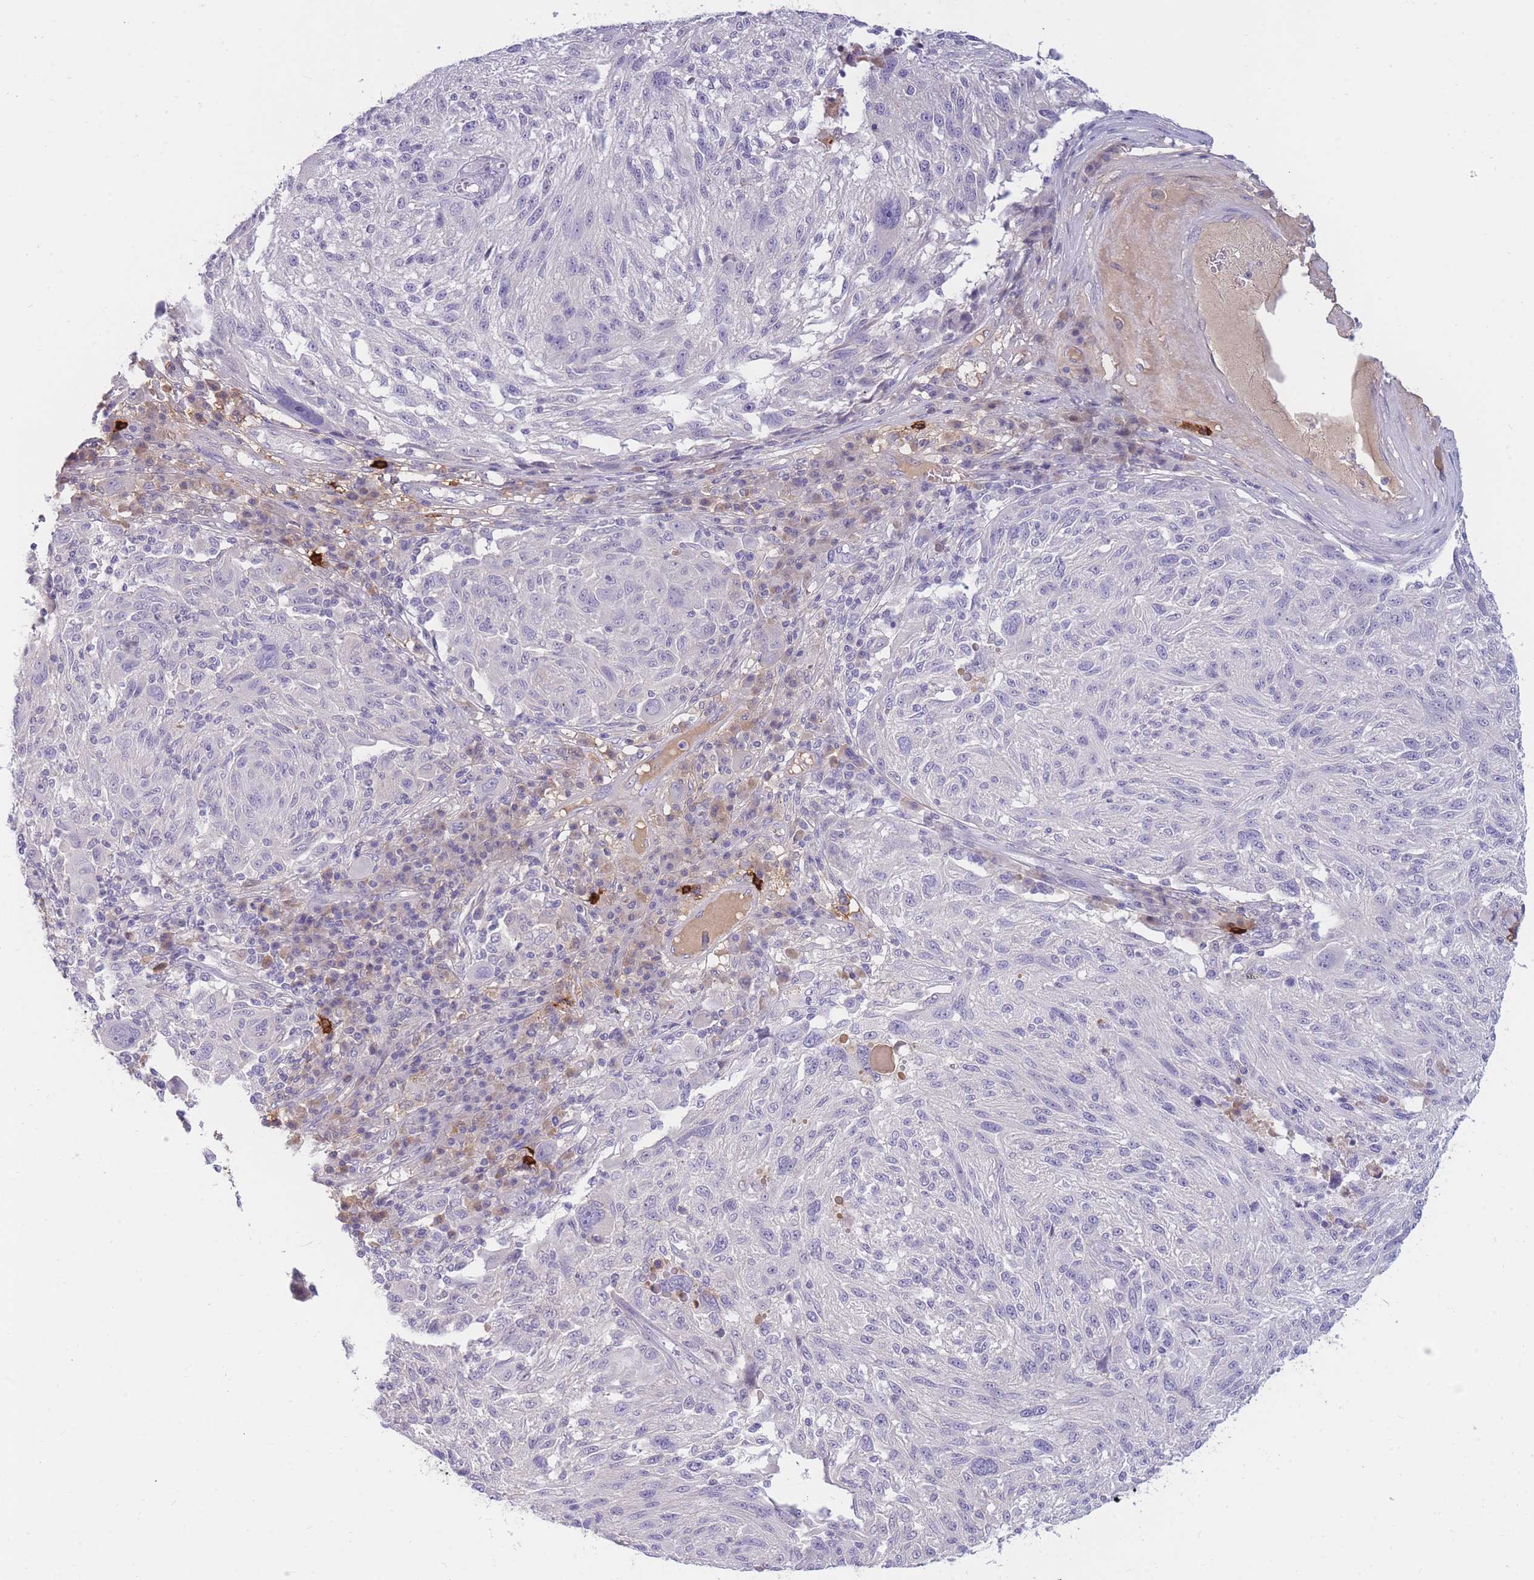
{"staining": {"intensity": "negative", "quantity": "none", "location": "none"}, "tissue": "melanoma", "cell_type": "Tumor cells", "image_type": "cancer", "snomed": [{"axis": "morphology", "description": "Malignant melanoma, NOS"}, {"axis": "topography", "description": "Skin"}], "caption": "This is a histopathology image of immunohistochemistry (IHC) staining of malignant melanoma, which shows no staining in tumor cells.", "gene": "TPSD1", "patient": {"sex": "male", "age": 53}}